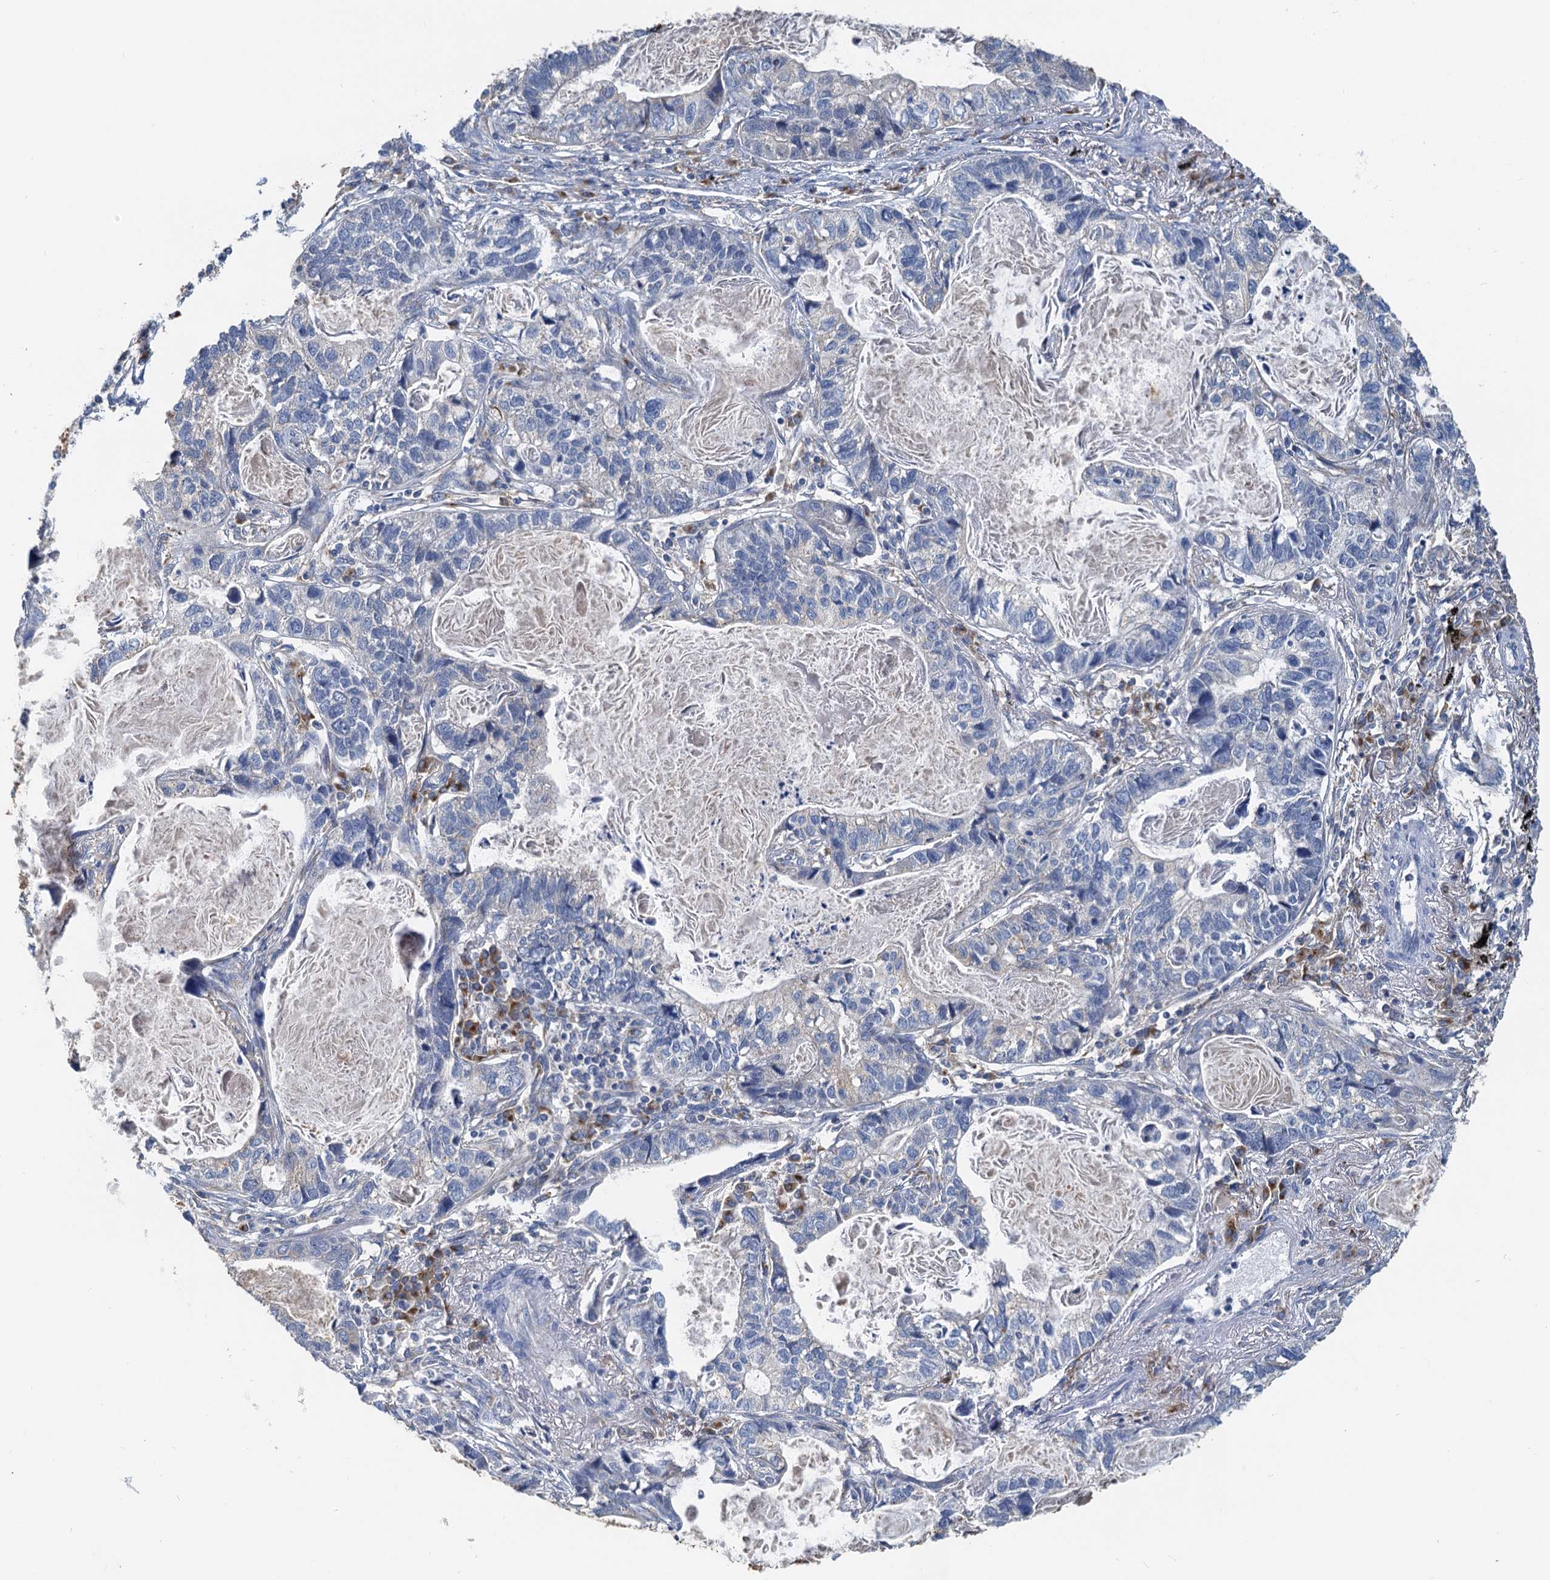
{"staining": {"intensity": "negative", "quantity": "none", "location": "none"}, "tissue": "lung cancer", "cell_type": "Tumor cells", "image_type": "cancer", "snomed": [{"axis": "morphology", "description": "Adenocarcinoma, NOS"}, {"axis": "topography", "description": "Lung"}], "caption": "Photomicrograph shows no significant protein expression in tumor cells of adenocarcinoma (lung).", "gene": "NKAPD1", "patient": {"sex": "male", "age": 67}}